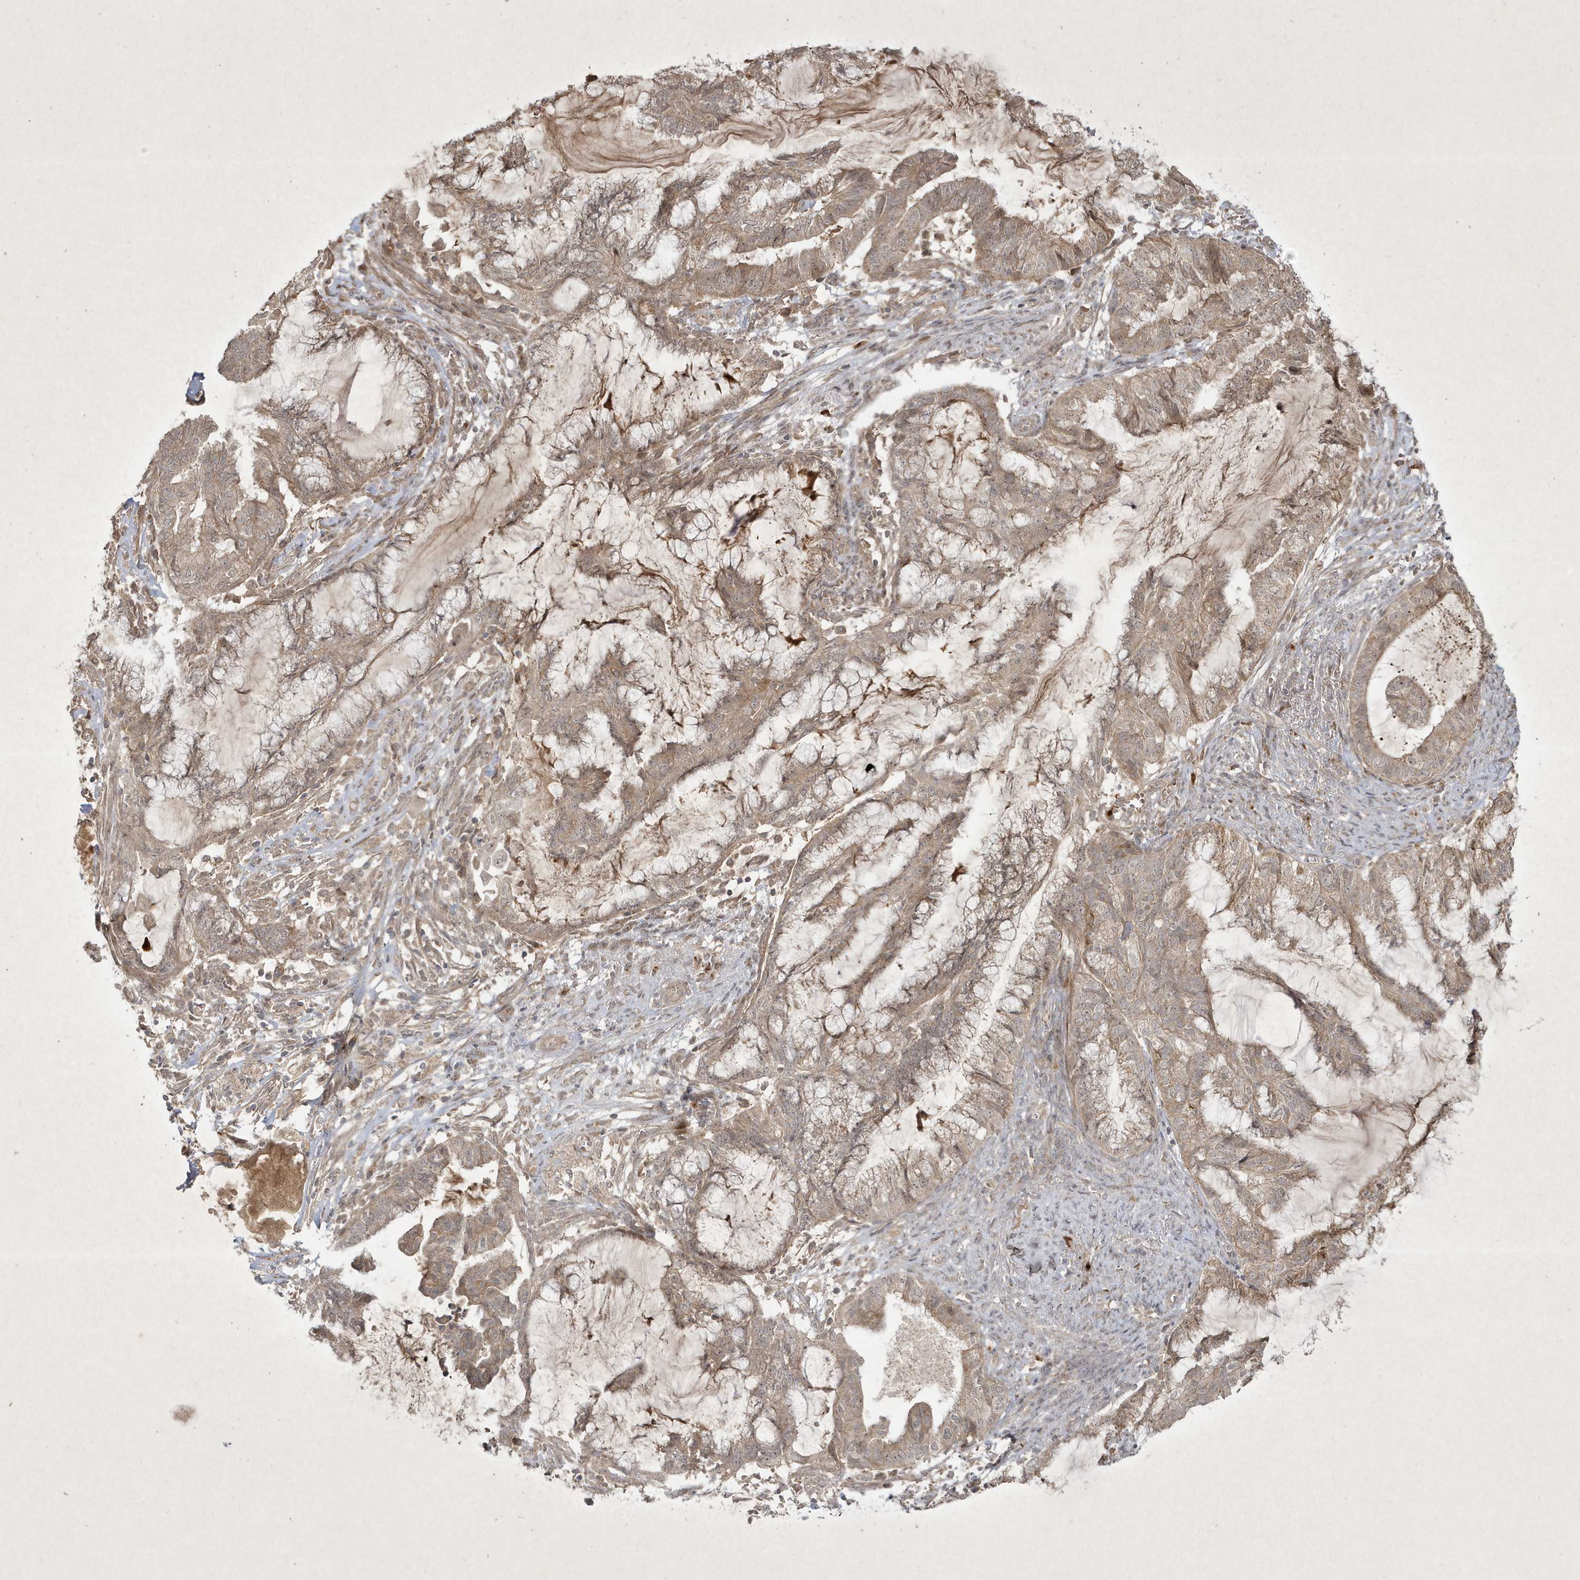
{"staining": {"intensity": "weak", "quantity": ">75%", "location": "cytoplasmic/membranous"}, "tissue": "endometrial cancer", "cell_type": "Tumor cells", "image_type": "cancer", "snomed": [{"axis": "morphology", "description": "Adenocarcinoma, NOS"}, {"axis": "topography", "description": "Endometrium"}], "caption": "Immunohistochemistry (DAB (3,3'-diaminobenzidine)) staining of human endometrial cancer (adenocarcinoma) exhibits weak cytoplasmic/membranous protein expression in approximately >75% of tumor cells.", "gene": "FAM83C", "patient": {"sex": "female", "age": 86}}